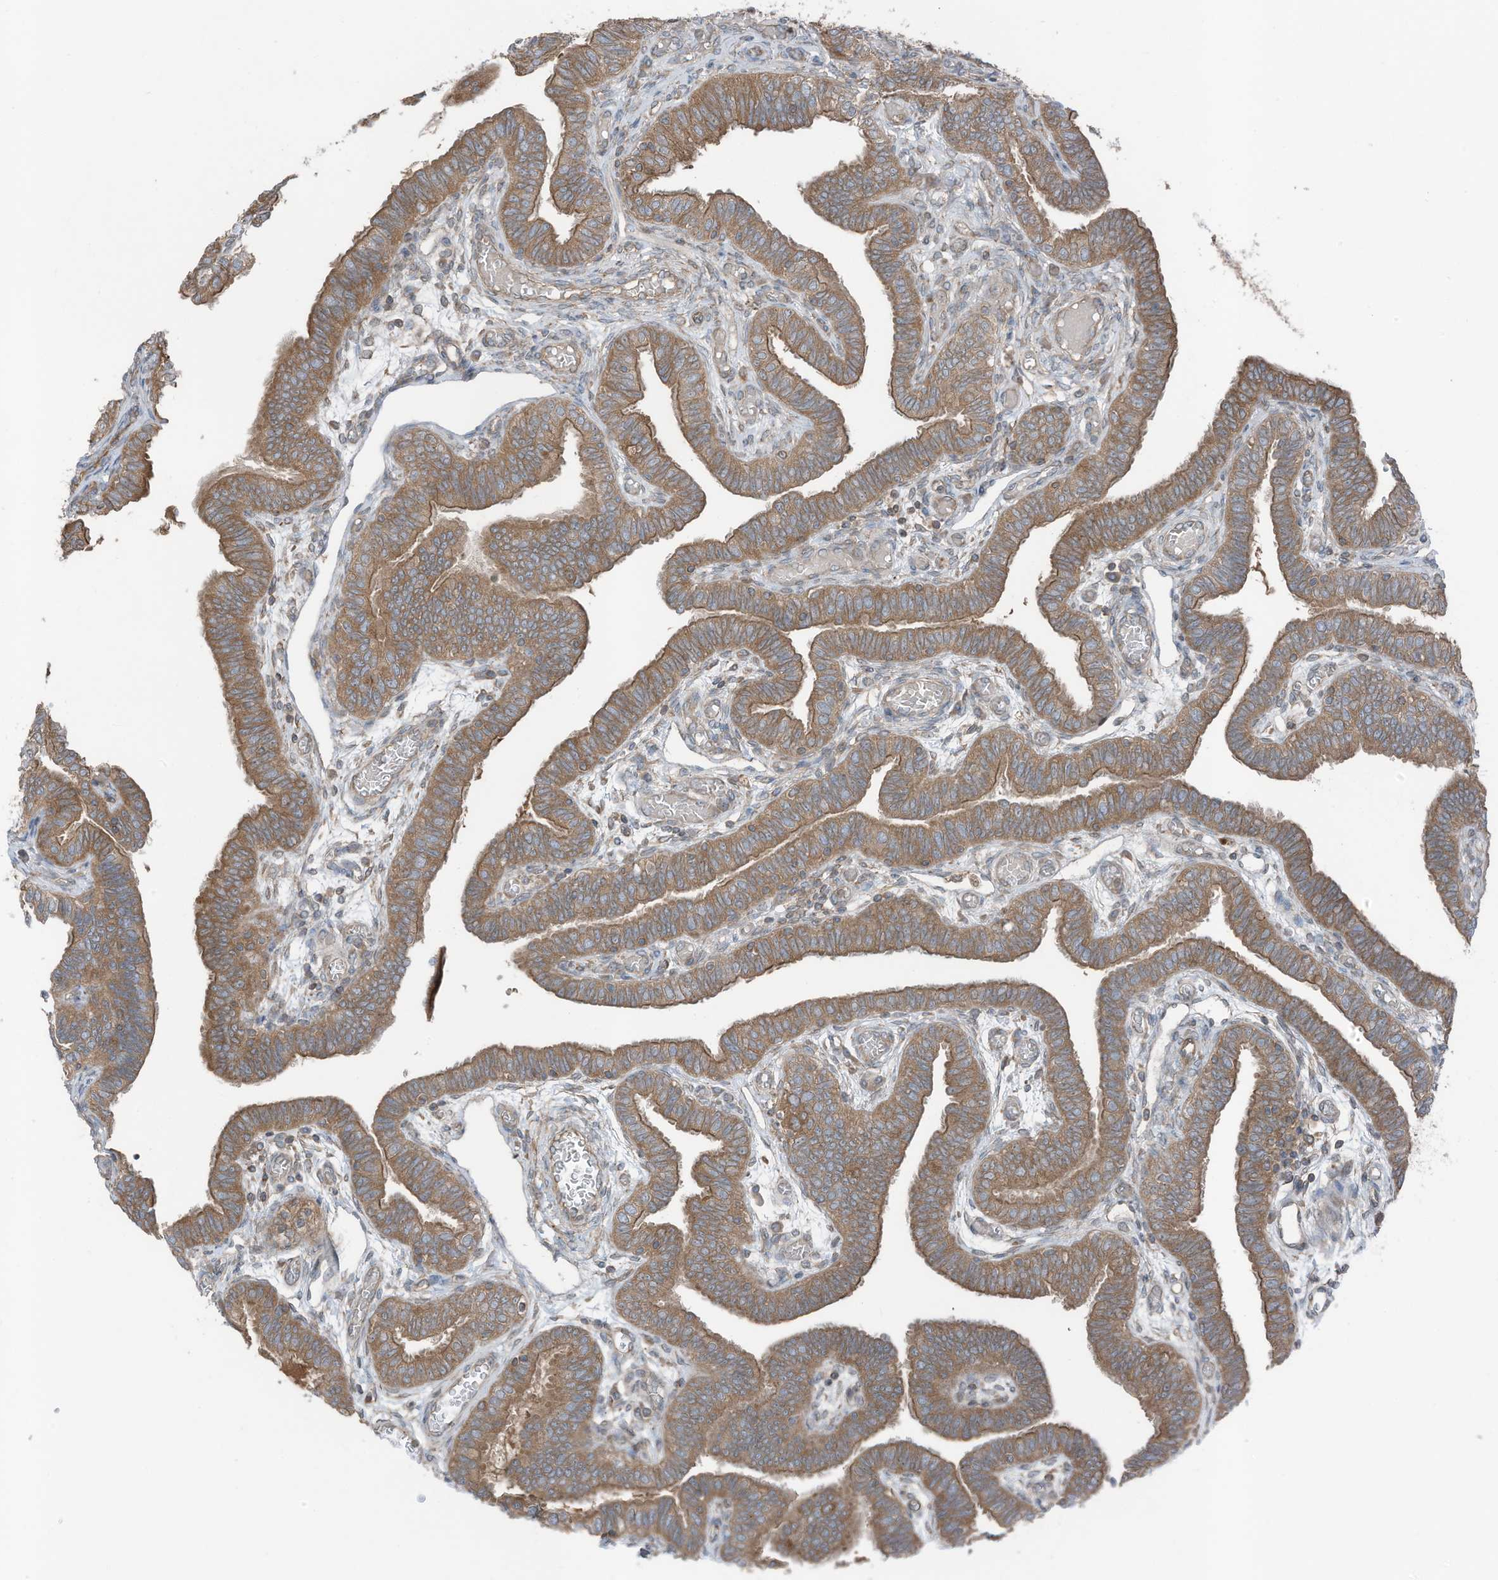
{"staining": {"intensity": "moderate", "quantity": ">75%", "location": "cytoplasmic/membranous"}, "tissue": "fallopian tube", "cell_type": "Glandular cells", "image_type": "normal", "snomed": [{"axis": "morphology", "description": "Normal tissue, NOS"}, {"axis": "topography", "description": "Fallopian tube"}], "caption": "Fallopian tube stained for a protein (brown) demonstrates moderate cytoplasmic/membranous positive staining in about >75% of glandular cells.", "gene": "TXNDC9", "patient": {"sex": "female", "age": 39}}